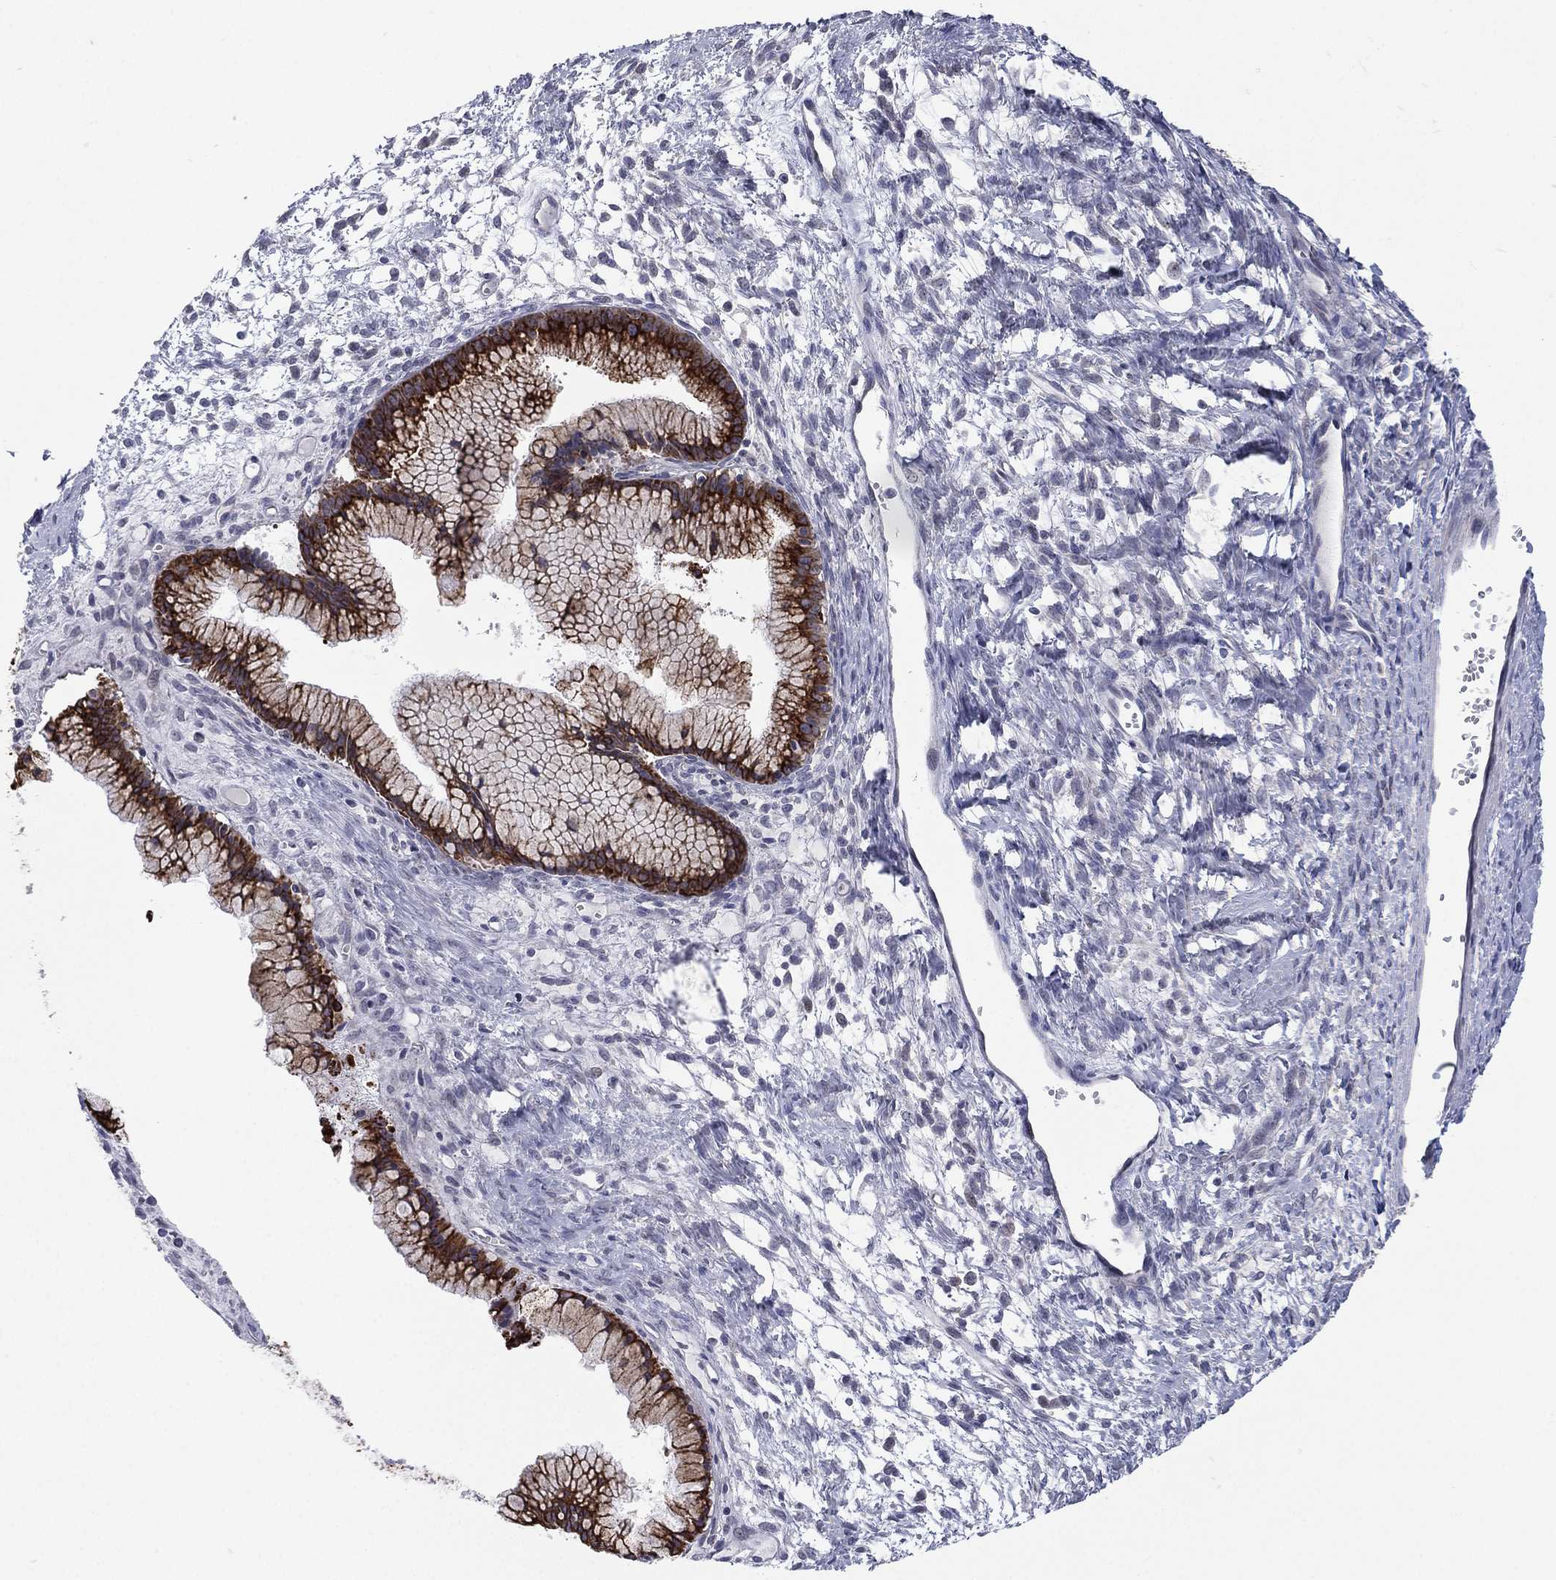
{"staining": {"intensity": "strong", "quantity": ">75%", "location": "cytoplasmic/membranous"}, "tissue": "ovarian cancer", "cell_type": "Tumor cells", "image_type": "cancer", "snomed": [{"axis": "morphology", "description": "Cystadenocarcinoma, mucinous, NOS"}, {"axis": "topography", "description": "Ovary"}], "caption": "Strong cytoplasmic/membranous staining is identified in about >75% of tumor cells in ovarian cancer. The protein of interest is stained brown, and the nuclei are stained in blue (DAB (3,3'-diaminobenzidine) IHC with brightfield microscopy, high magnification).", "gene": "KAT14", "patient": {"sex": "female", "age": 41}}